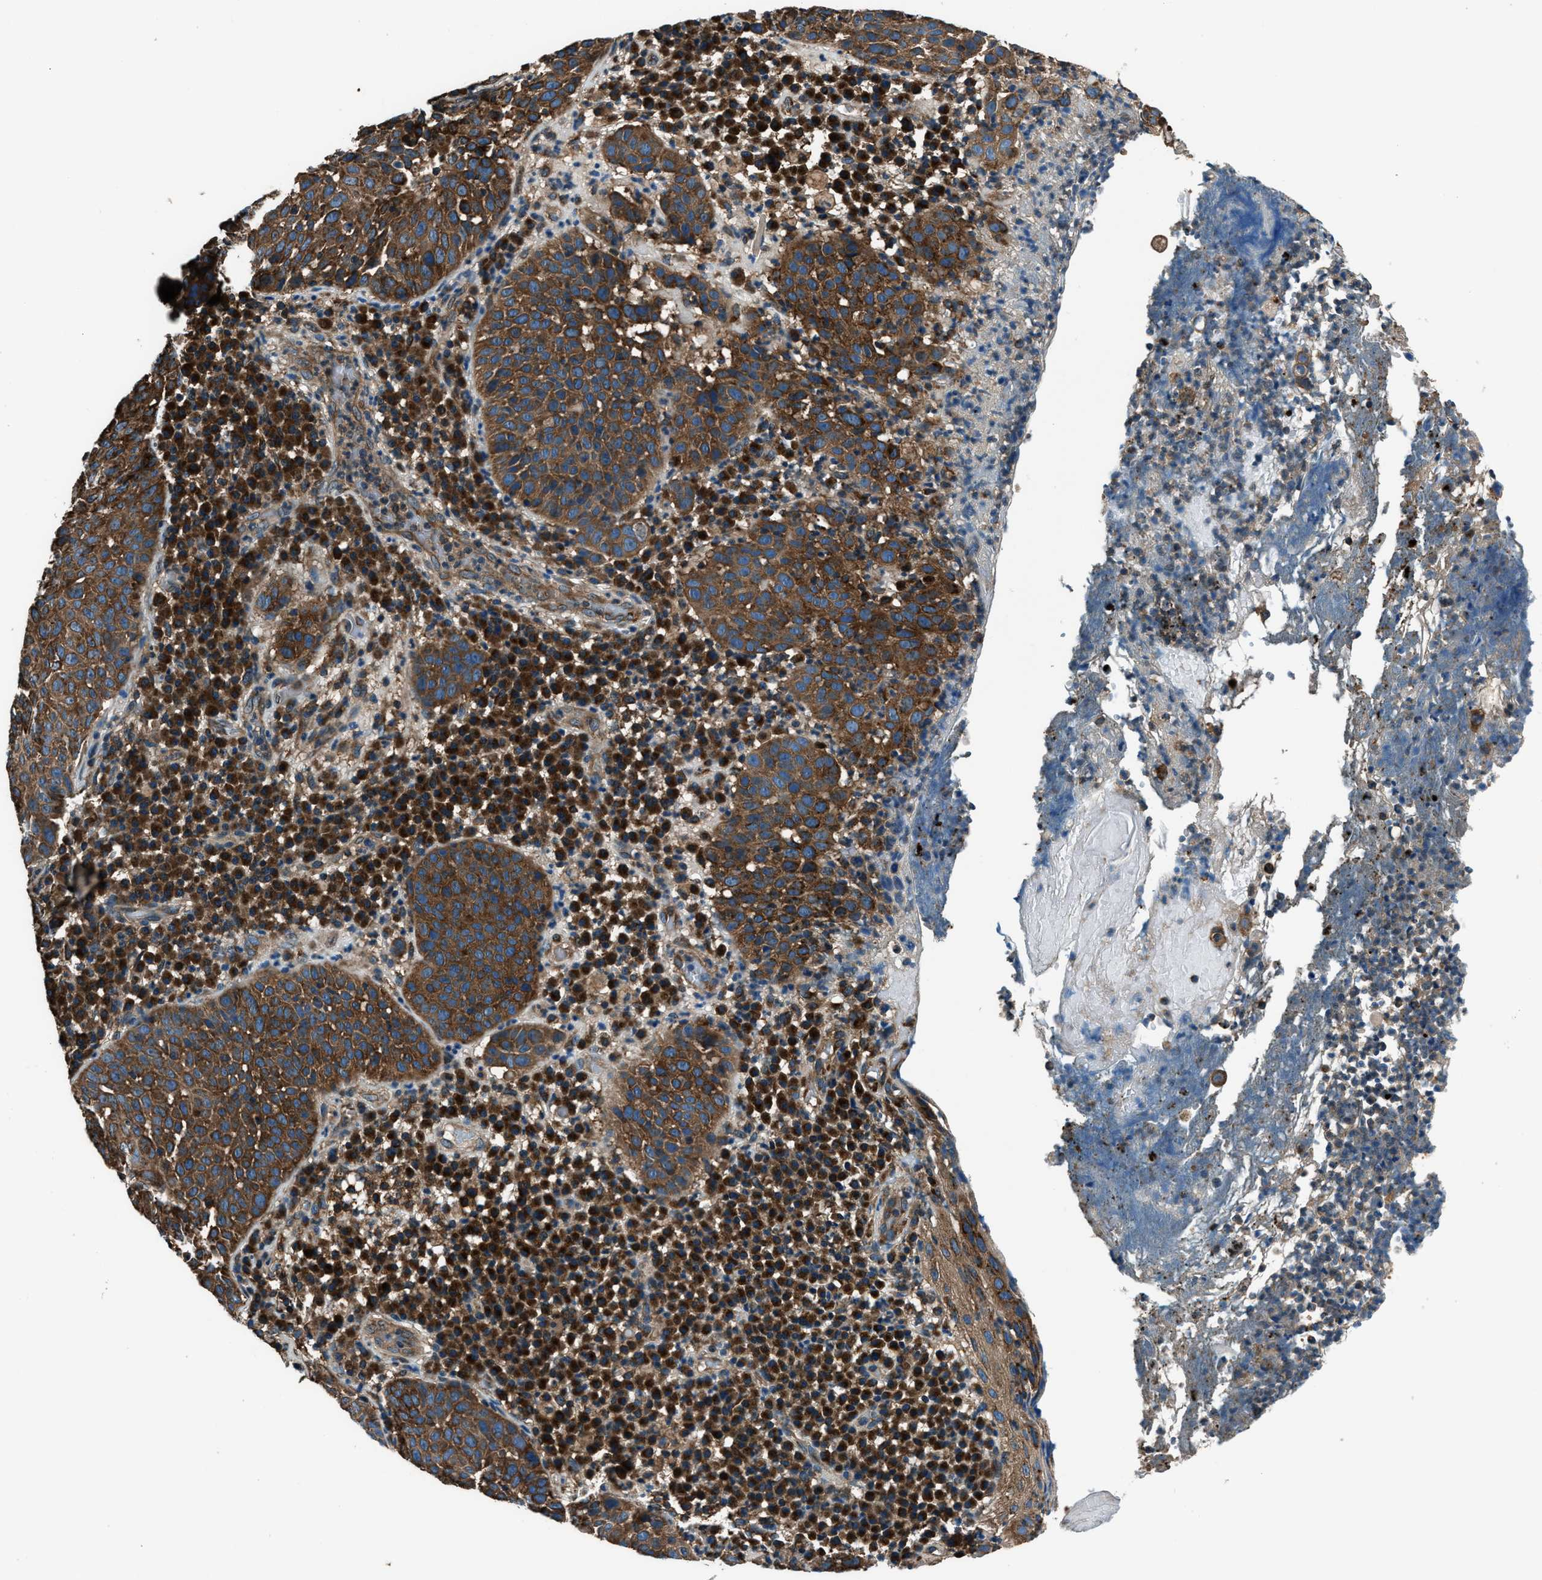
{"staining": {"intensity": "strong", "quantity": ">75%", "location": "cytoplasmic/membranous"}, "tissue": "skin cancer", "cell_type": "Tumor cells", "image_type": "cancer", "snomed": [{"axis": "morphology", "description": "Squamous cell carcinoma in situ, NOS"}, {"axis": "morphology", "description": "Squamous cell carcinoma, NOS"}, {"axis": "topography", "description": "Skin"}], "caption": "Skin cancer tissue reveals strong cytoplasmic/membranous expression in approximately >75% of tumor cells, visualized by immunohistochemistry. (DAB IHC with brightfield microscopy, high magnification).", "gene": "ARFGAP2", "patient": {"sex": "male", "age": 93}}